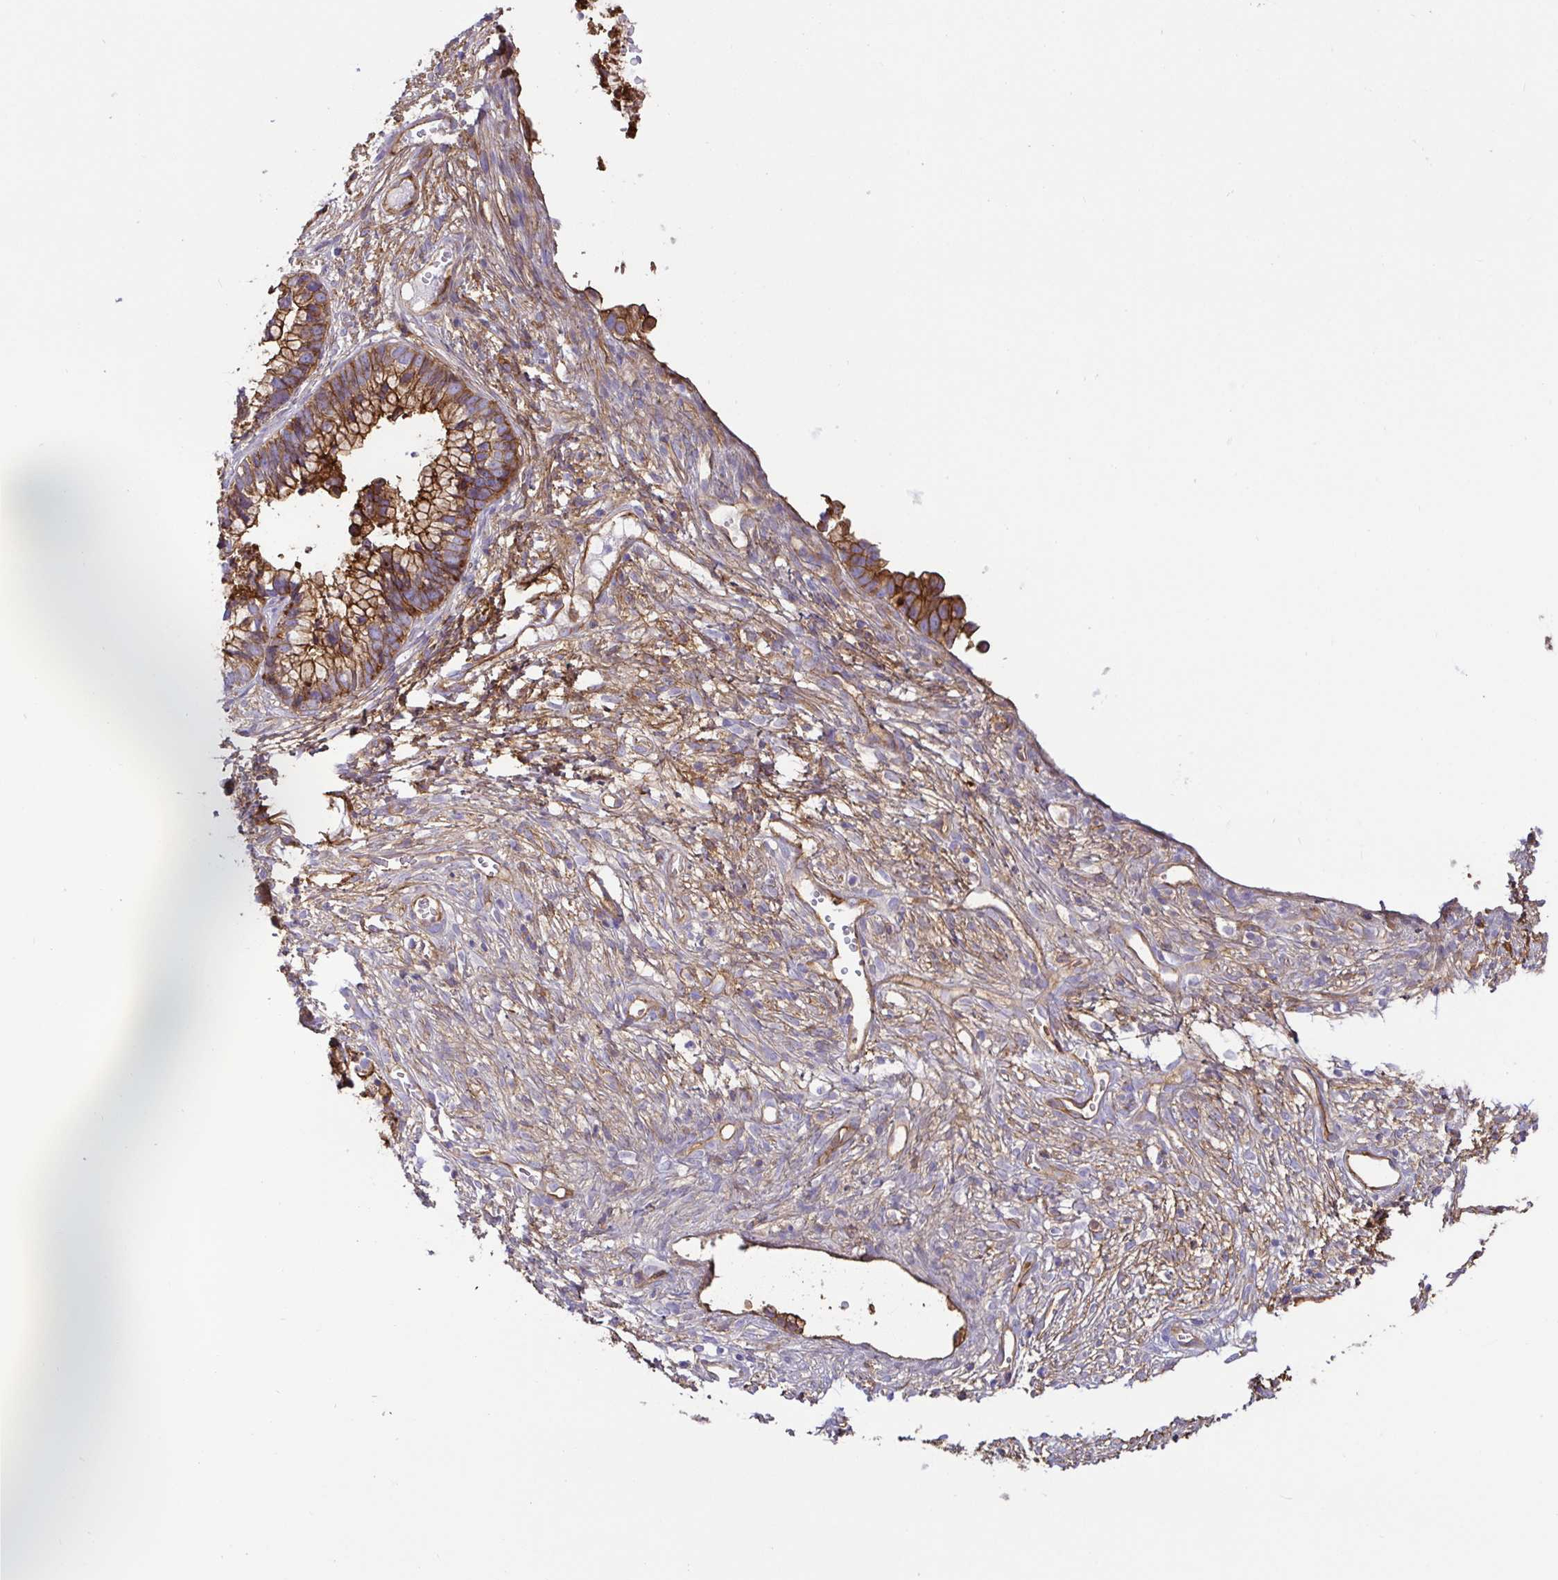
{"staining": {"intensity": "strong", "quantity": ">75%", "location": "cytoplasmic/membranous"}, "tissue": "cervical cancer", "cell_type": "Tumor cells", "image_type": "cancer", "snomed": [{"axis": "morphology", "description": "Adenocarcinoma, NOS"}, {"axis": "topography", "description": "Cervix"}], "caption": "A micrograph showing strong cytoplasmic/membranous positivity in approximately >75% of tumor cells in cervical cancer (adenocarcinoma), as visualized by brown immunohistochemical staining.", "gene": "ANXA2", "patient": {"sex": "female", "age": 44}}